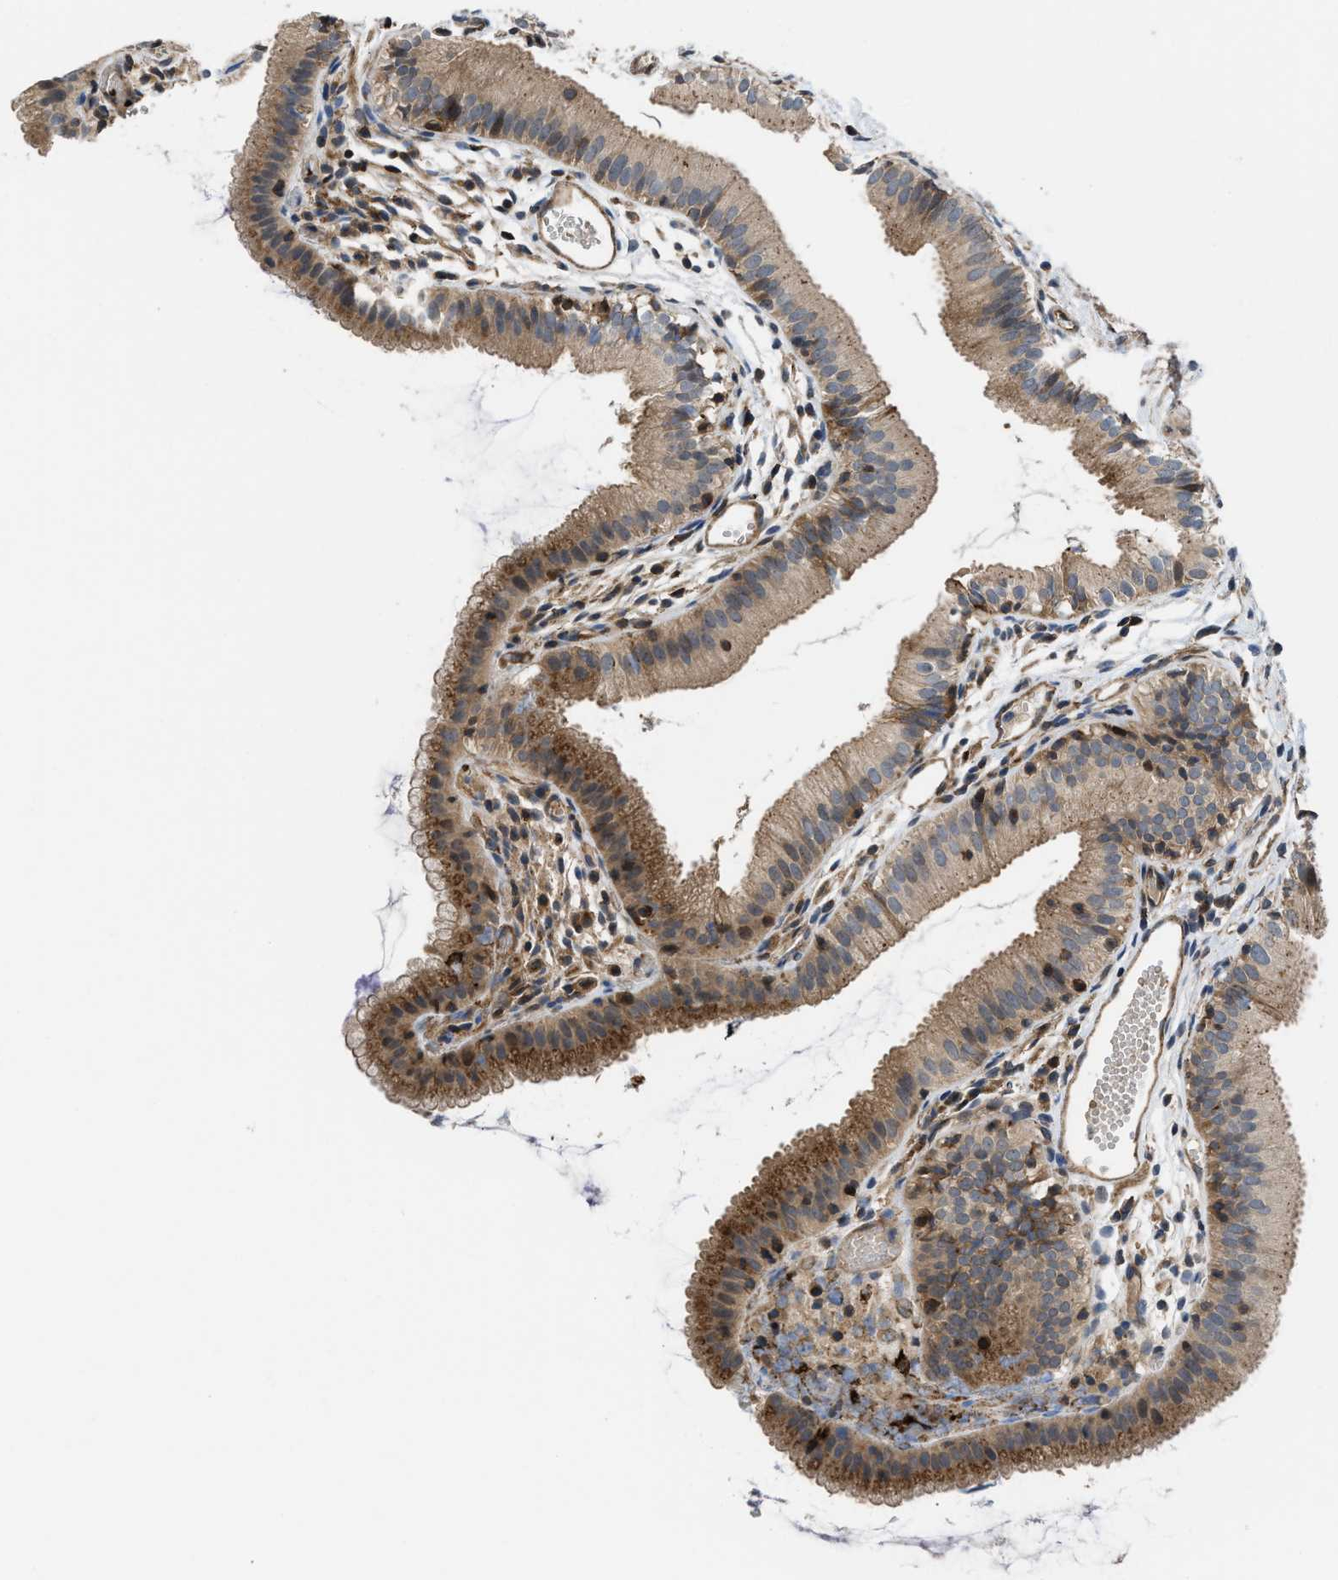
{"staining": {"intensity": "moderate", "quantity": ">75%", "location": "cytoplasmic/membranous,nuclear"}, "tissue": "gallbladder", "cell_type": "Glandular cells", "image_type": "normal", "snomed": [{"axis": "morphology", "description": "Normal tissue, NOS"}, {"axis": "topography", "description": "Gallbladder"}], "caption": "Moderate cytoplasmic/membranous,nuclear staining for a protein is seen in about >75% of glandular cells of unremarkable gallbladder using immunohistochemistry.", "gene": "GPATCH2L", "patient": {"sex": "female", "age": 26}}